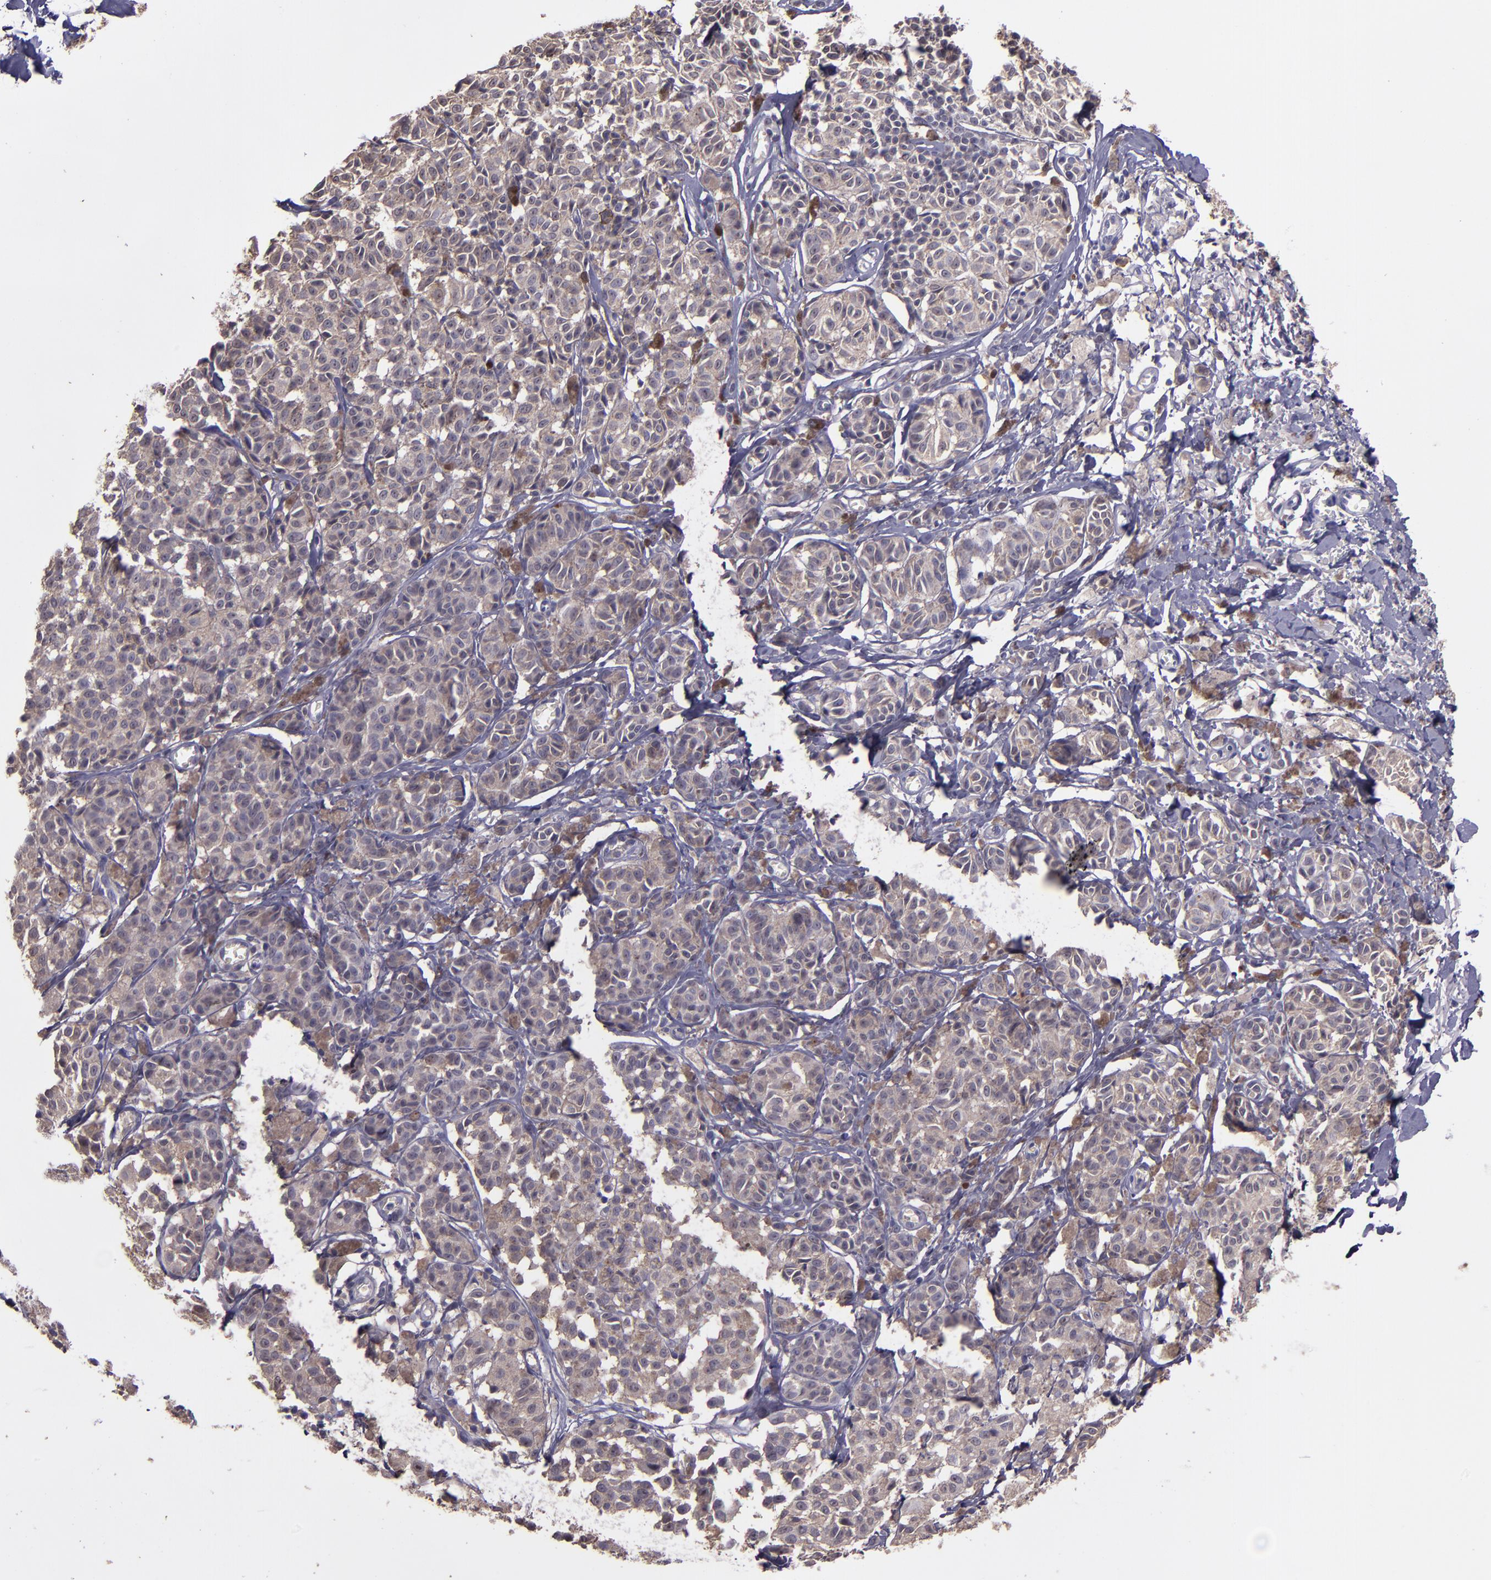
{"staining": {"intensity": "weak", "quantity": "25%-75%", "location": "cytoplasmic/membranous"}, "tissue": "melanoma", "cell_type": "Tumor cells", "image_type": "cancer", "snomed": [{"axis": "morphology", "description": "Malignant melanoma, NOS"}, {"axis": "topography", "description": "Skin"}], "caption": "Melanoma was stained to show a protein in brown. There is low levels of weak cytoplasmic/membranous positivity in about 25%-75% of tumor cells.", "gene": "PAPPA", "patient": {"sex": "male", "age": 76}}